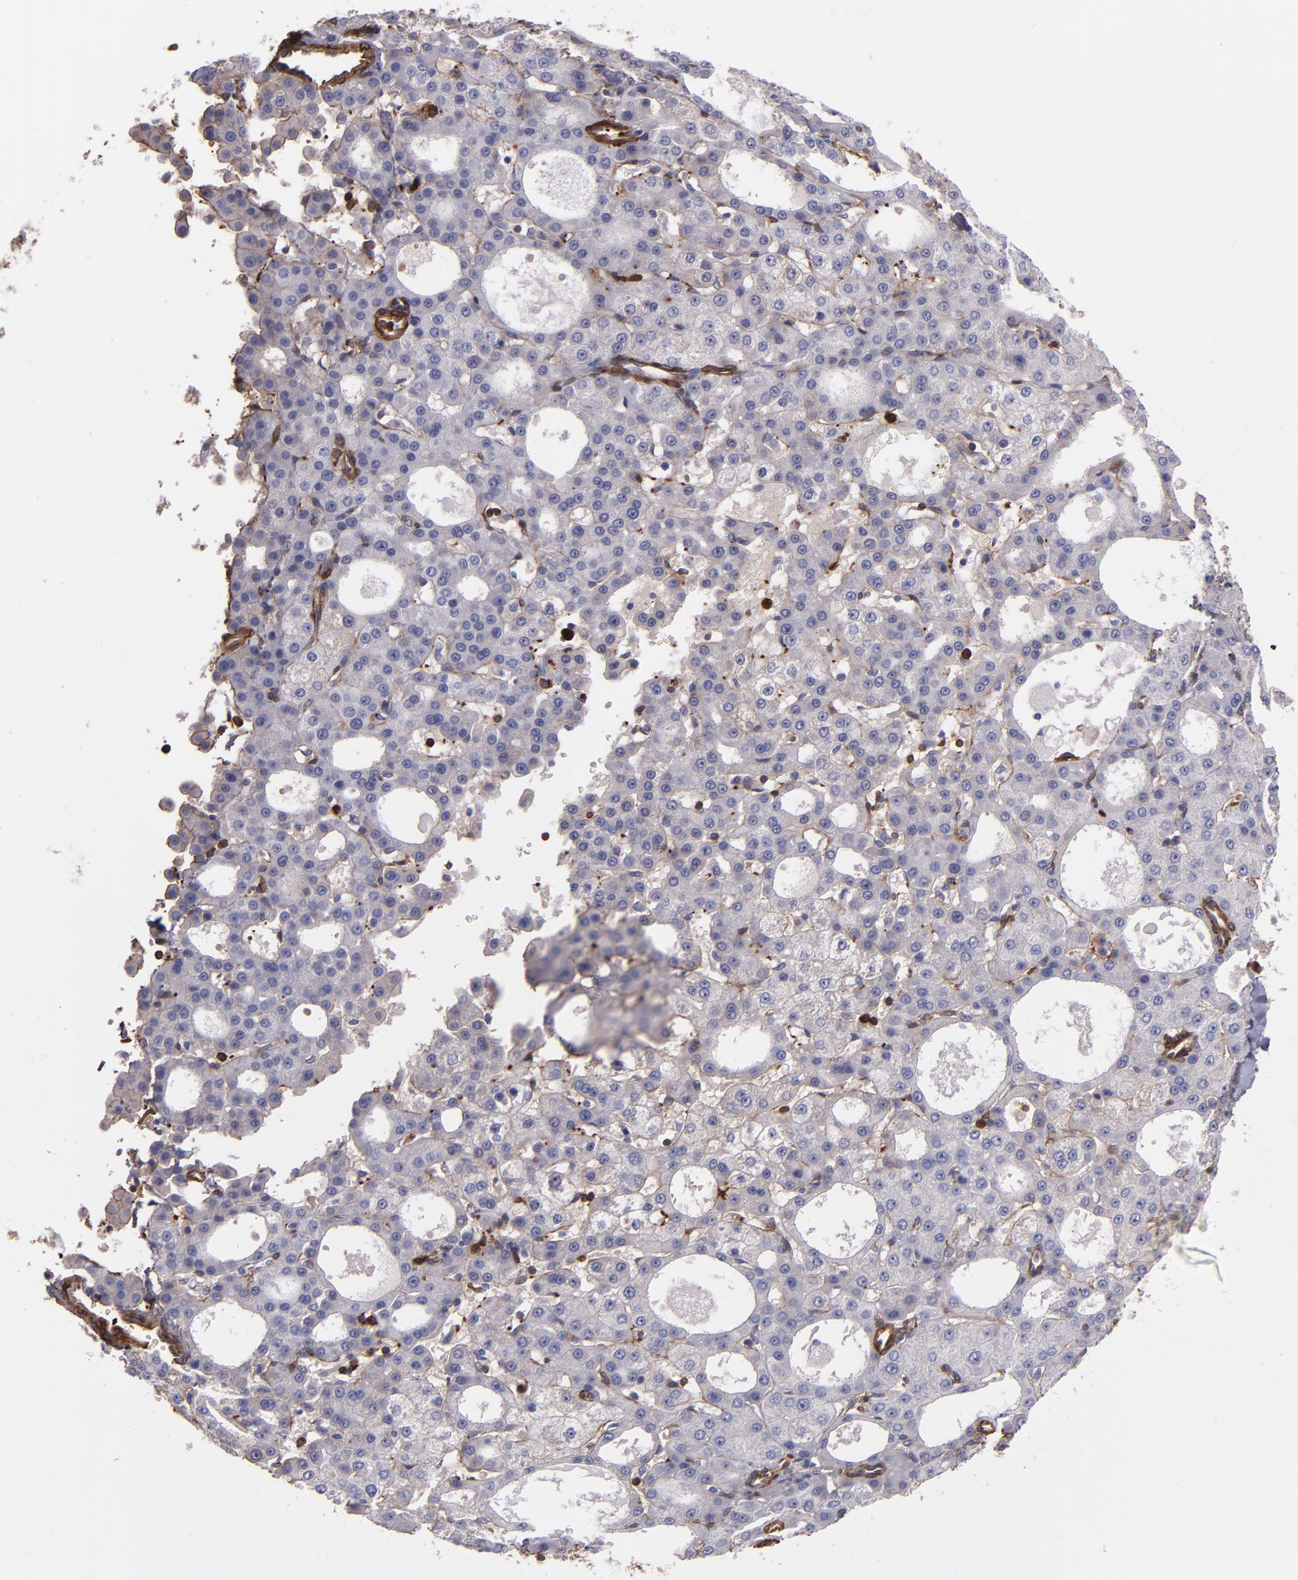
{"staining": {"intensity": "weak", "quantity": "<25%", "location": "cytoplasmic/membranous"}, "tissue": "liver cancer", "cell_type": "Tumor cells", "image_type": "cancer", "snomed": [{"axis": "morphology", "description": "Carcinoma, Hepatocellular, NOS"}, {"axis": "topography", "description": "Liver"}], "caption": "A high-resolution photomicrograph shows IHC staining of liver hepatocellular carcinoma, which reveals no significant staining in tumor cells.", "gene": "VCL", "patient": {"sex": "male", "age": 47}}